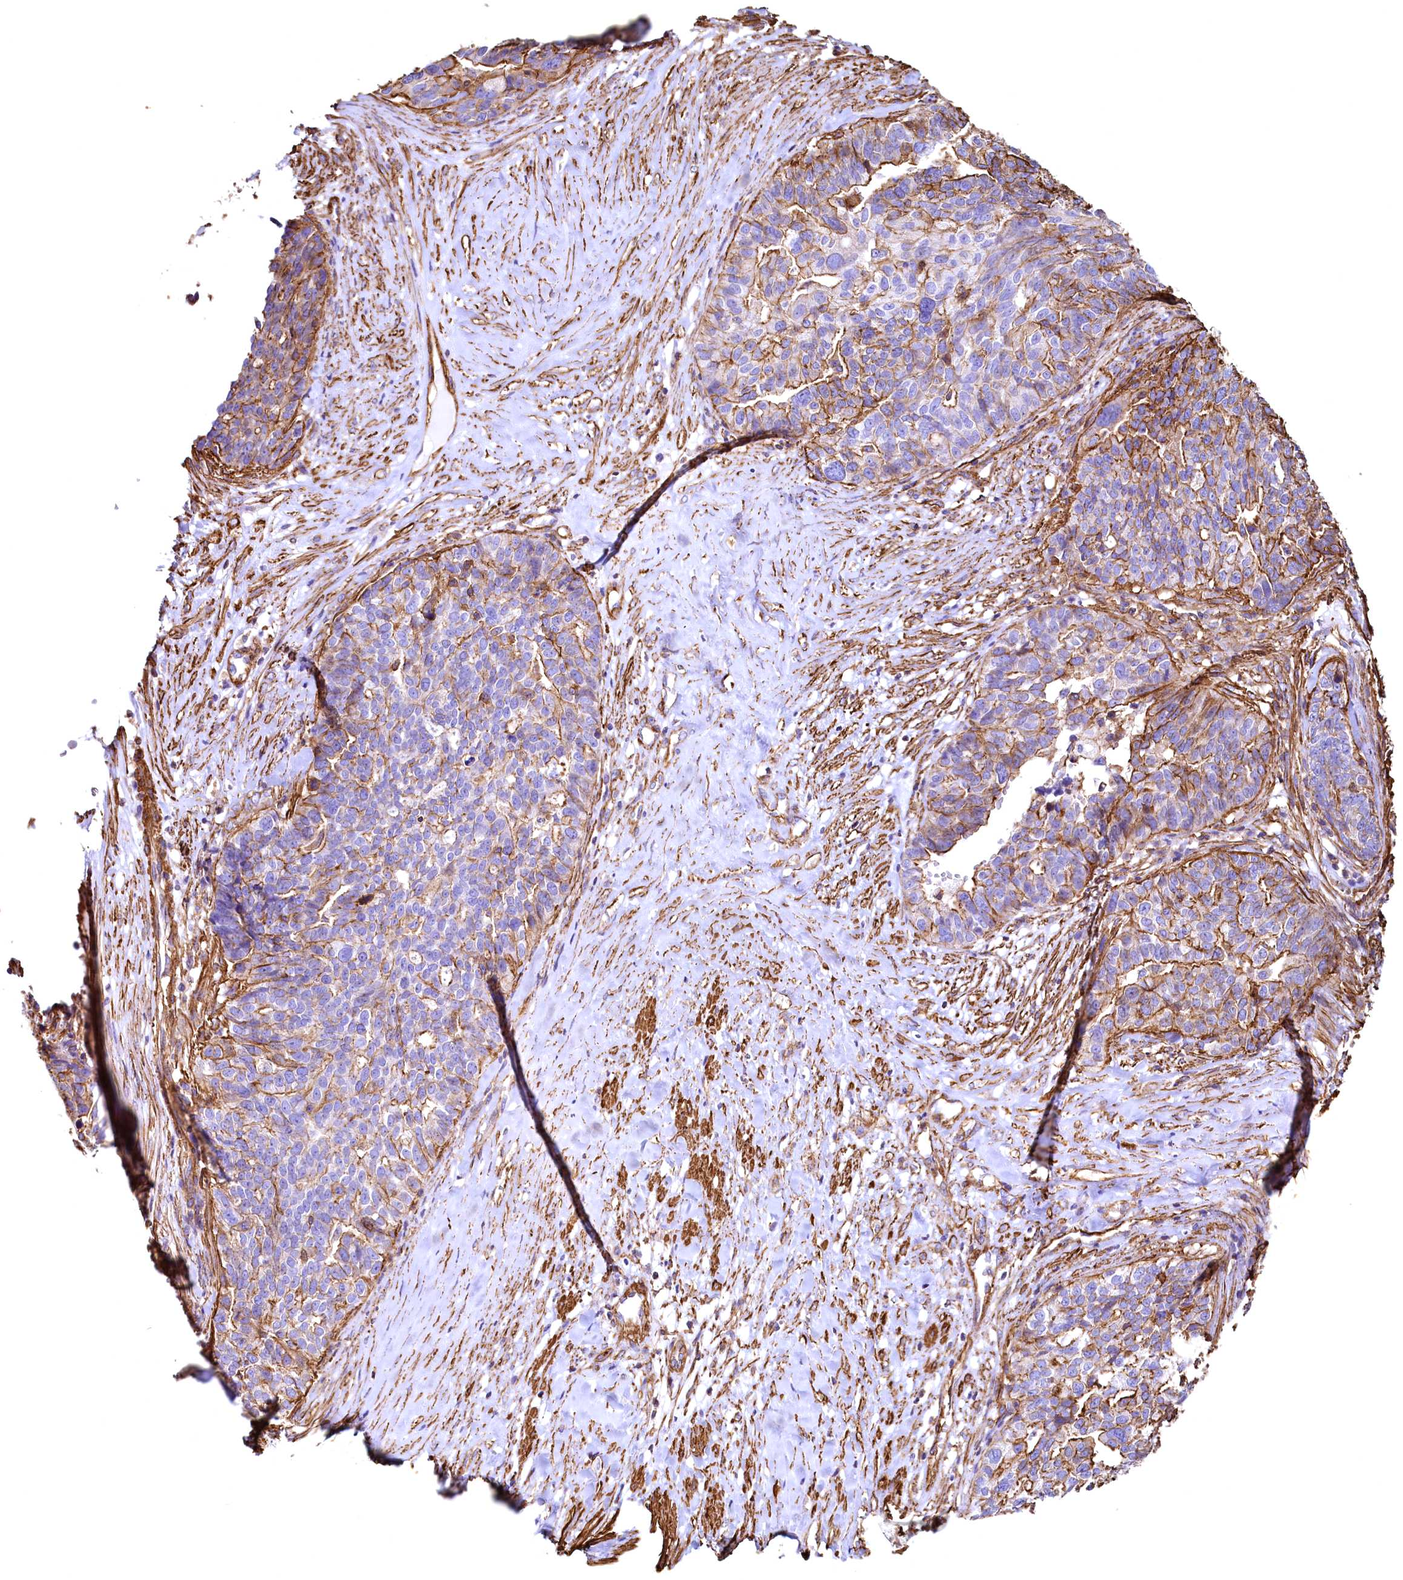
{"staining": {"intensity": "strong", "quantity": "25%-75%", "location": "cytoplasmic/membranous"}, "tissue": "ovarian cancer", "cell_type": "Tumor cells", "image_type": "cancer", "snomed": [{"axis": "morphology", "description": "Cystadenocarcinoma, serous, NOS"}, {"axis": "topography", "description": "Ovary"}], "caption": "This is an image of IHC staining of ovarian cancer, which shows strong expression in the cytoplasmic/membranous of tumor cells.", "gene": "THBS1", "patient": {"sex": "female", "age": 59}}